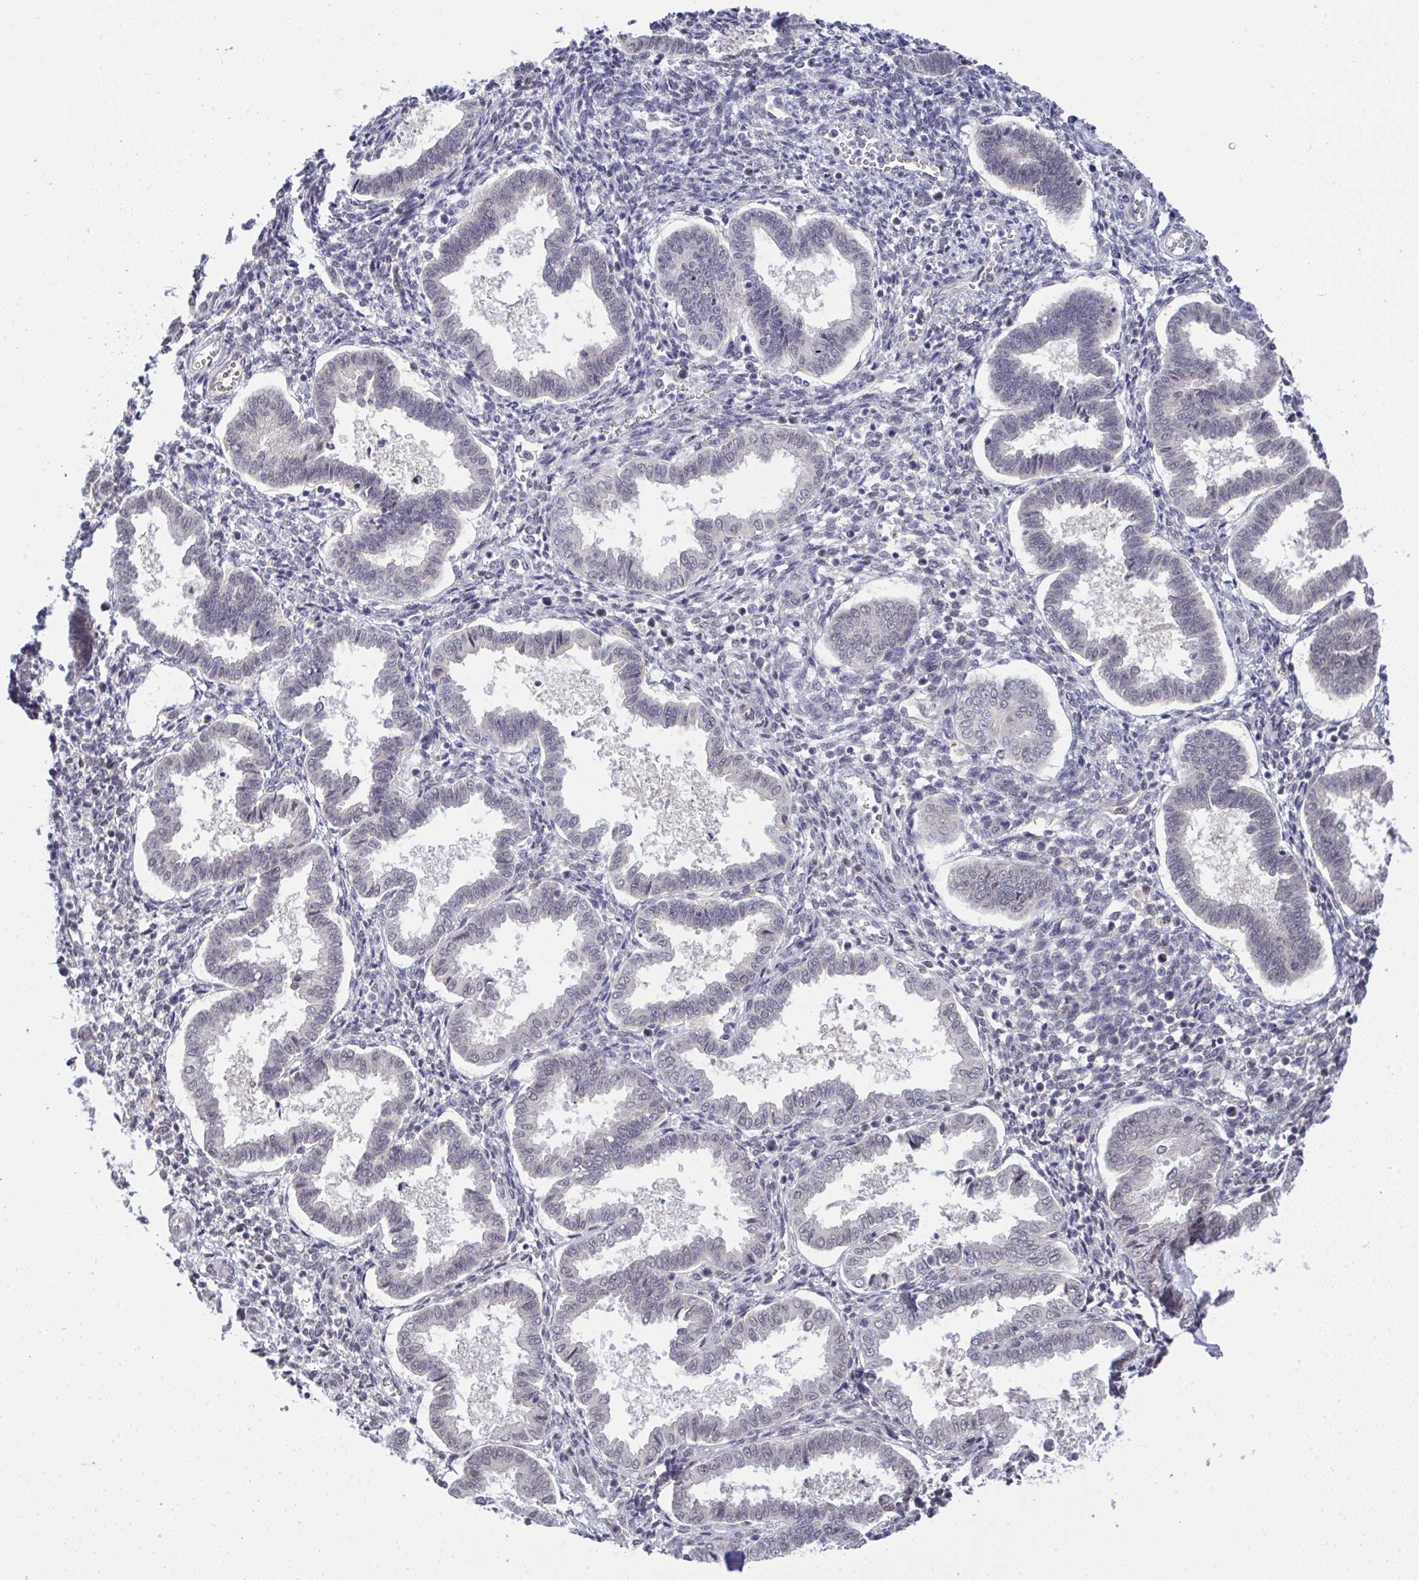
{"staining": {"intensity": "negative", "quantity": "none", "location": "none"}, "tissue": "endometrium", "cell_type": "Cells in endometrial stroma", "image_type": "normal", "snomed": [{"axis": "morphology", "description": "Normal tissue, NOS"}, {"axis": "topography", "description": "Endometrium"}], "caption": "The image shows no significant positivity in cells in endometrial stroma of endometrium.", "gene": "C9orf64", "patient": {"sex": "female", "age": 24}}